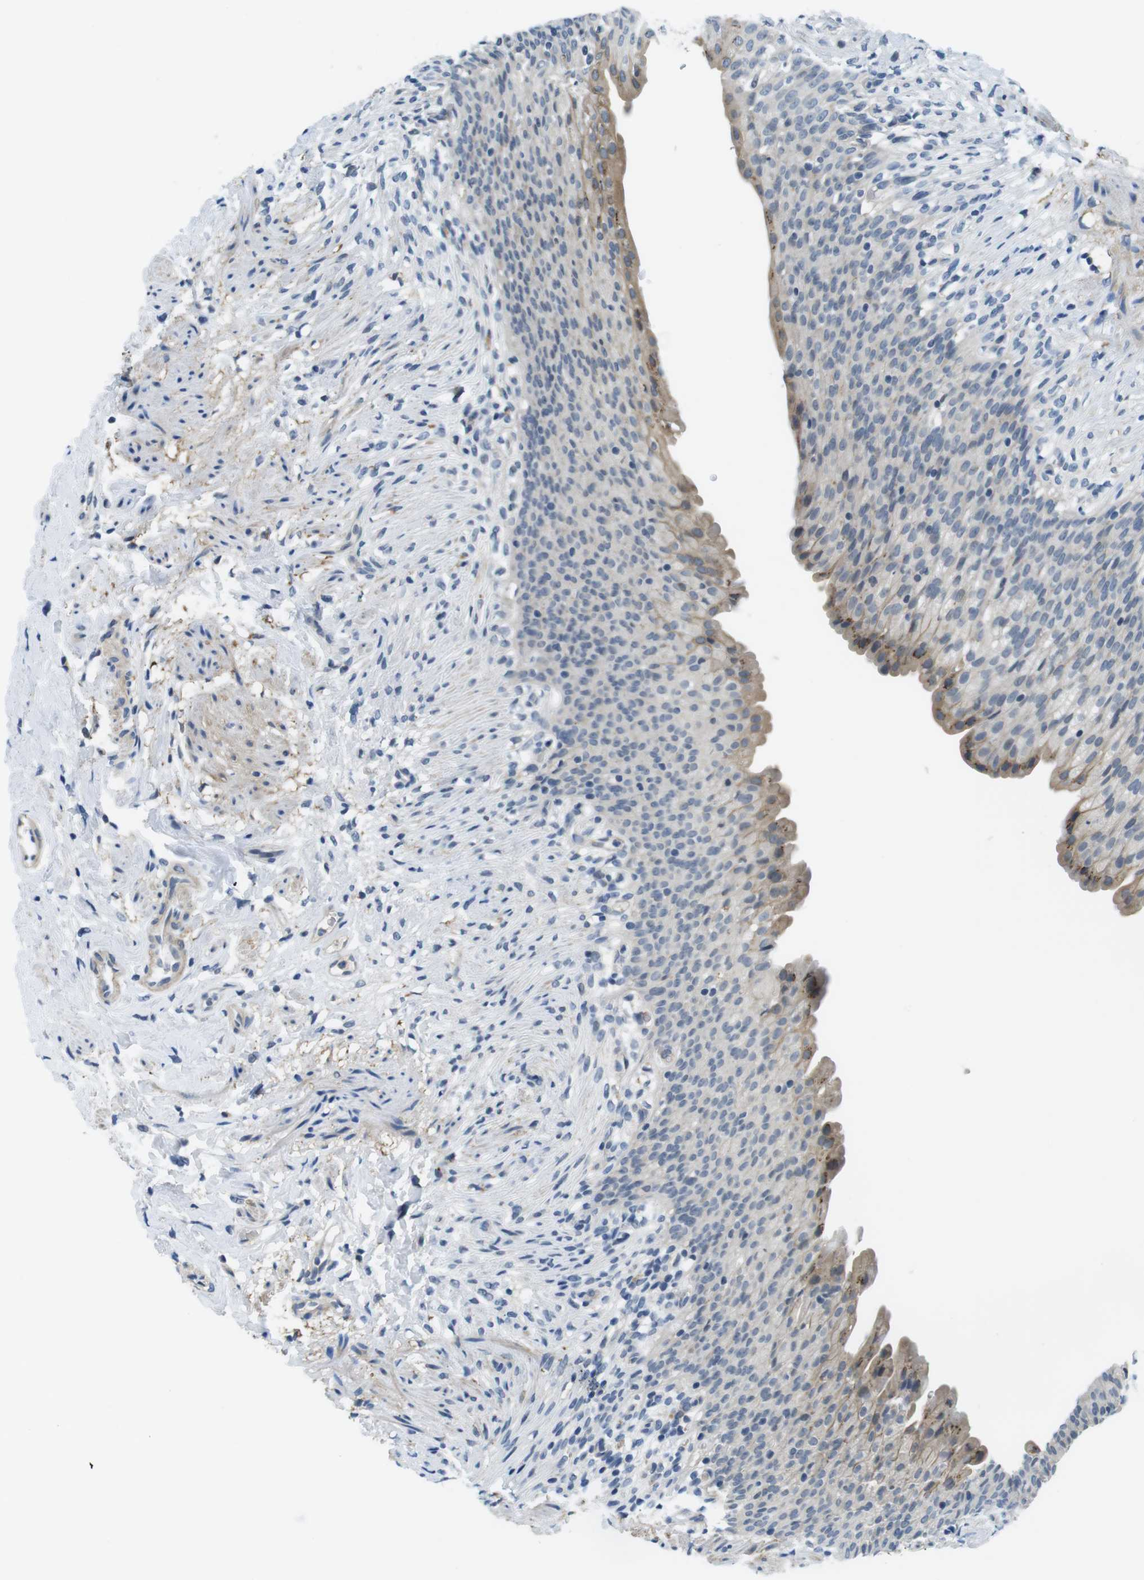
{"staining": {"intensity": "moderate", "quantity": "<25%", "location": "cytoplasmic/membranous"}, "tissue": "urinary bladder", "cell_type": "Urothelial cells", "image_type": "normal", "snomed": [{"axis": "morphology", "description": "Normal tissue, NOS"}, {"axis": "topography", "description": "Urinary bladder"}], "caption": "Immunohistochemical staining of unremarkable human urinary bladder exhibits low levels of moderate cytoplasmic/membranous expression in about <25% of urothelial cells.", "gene": "WSCD1", "patient": {"sex": "female", "age": 79}}